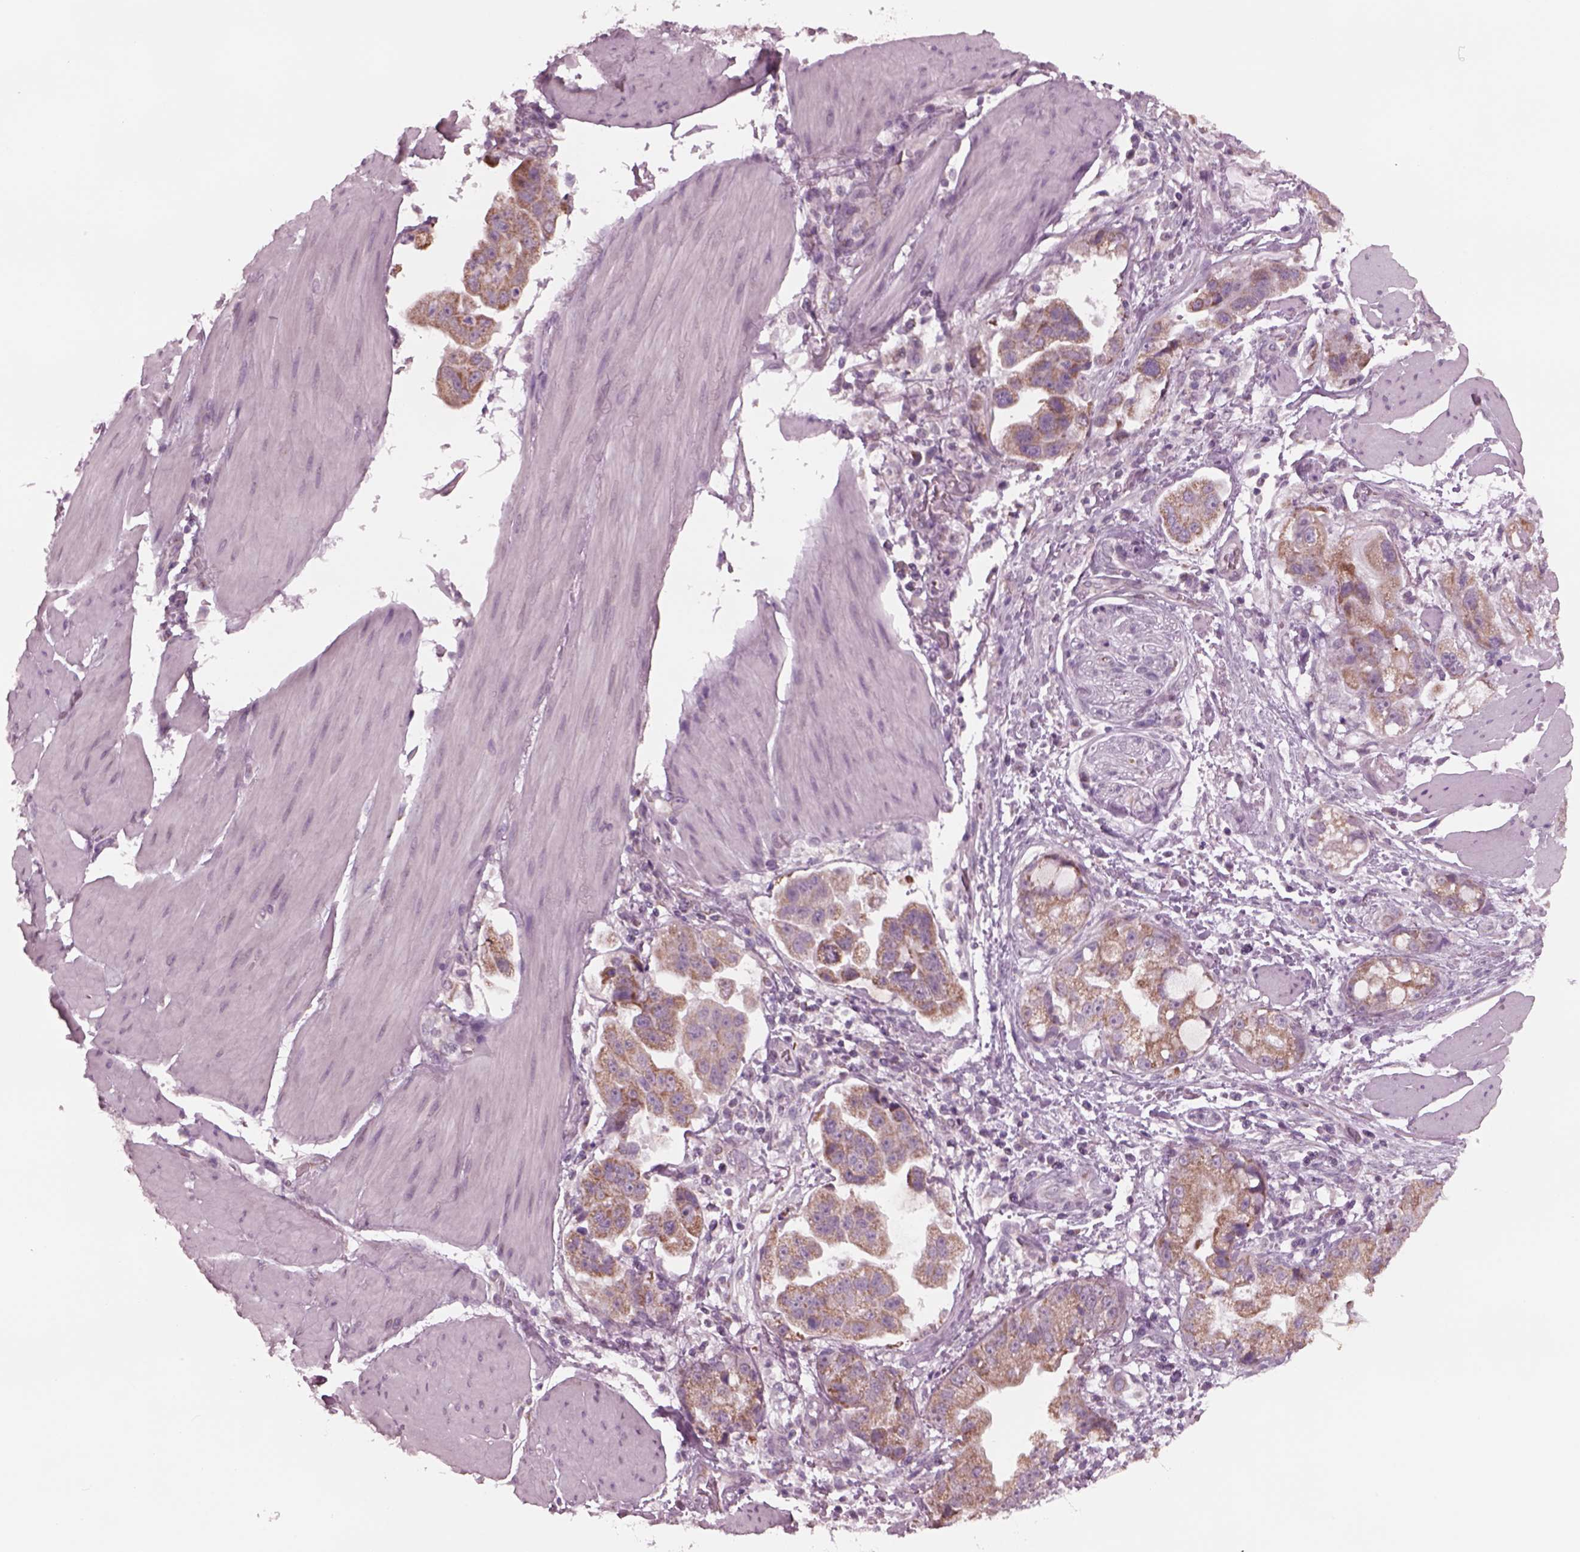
{"staining": {"intensity": "moderate", "quantity": "25%-75%", "location": "cytoplasmic/membranous"}, "tissue": "stomach cancer", "cell_type": "Tumor cells", "image_type": "cancer", "snomed": [{"axis": "morphology", "description": "Adenocarcinoma, NOS"}, {"axis": "topography", "description": "Stomach"}], "caption": "Stomach adenocarcinoma stained with immunohistochemistry reveals moderate cytoplasmic/membranous staining in about 25%-75% of tumor cells.", "gene": "CELSR3", "patient": {"sex": "male", "age": 59}}